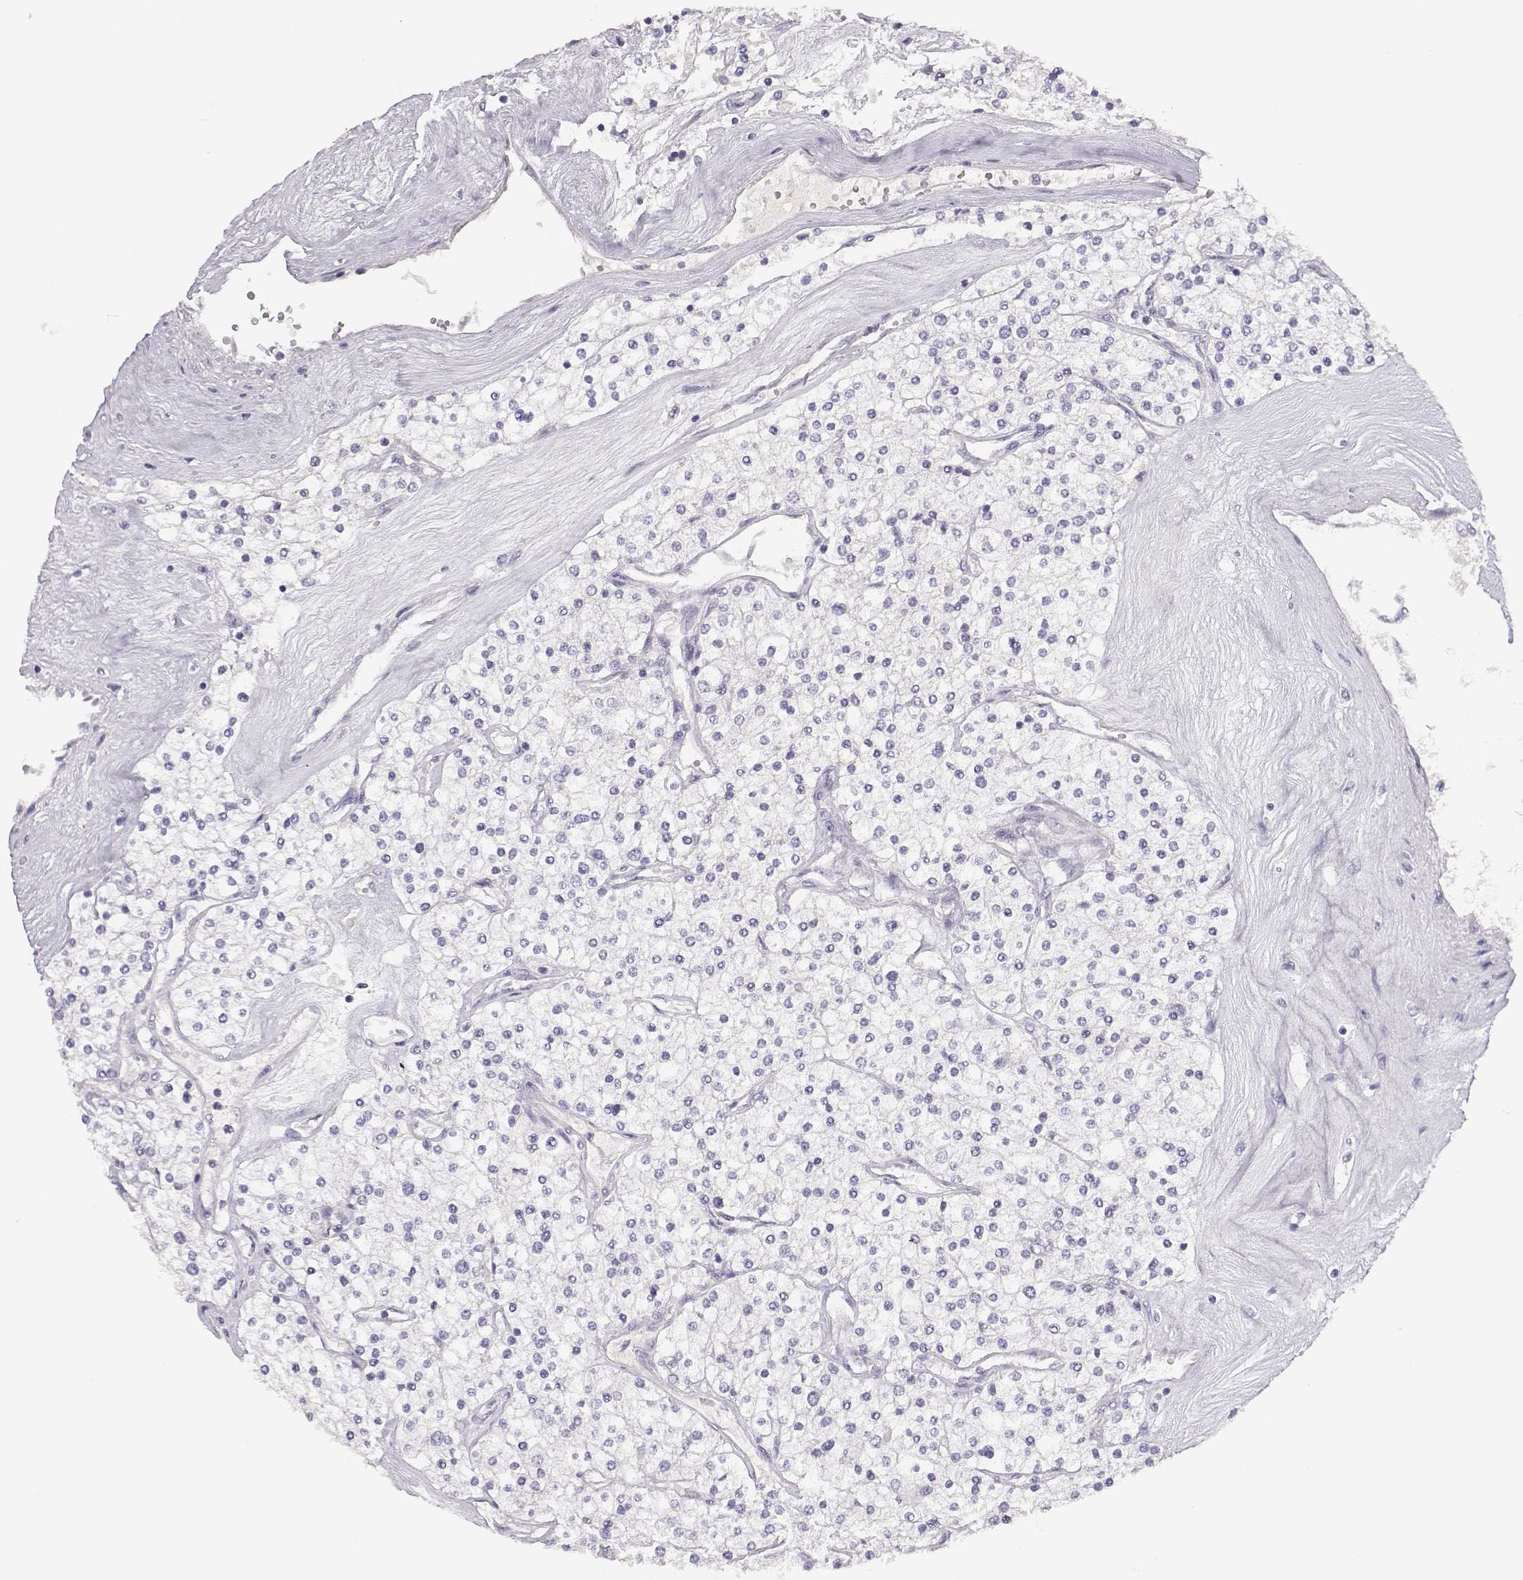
{"staining": {"intensity": "negative", "quantity": "none", "location": "none"}, "tissue": "renal cancer", "cell_type": "Tumor cells", "image_type": "cancer", "snomed": [{"axis": "morphology", "description": "Adenocarcinoma, NOS"}, {"axis": "topography", "description": "Kidney"}], "caption": "Tumor cells are negative for protein expression in human renal cancer.", "gene": "OPN5", "patient": {"sex": "male", "age": 80}}